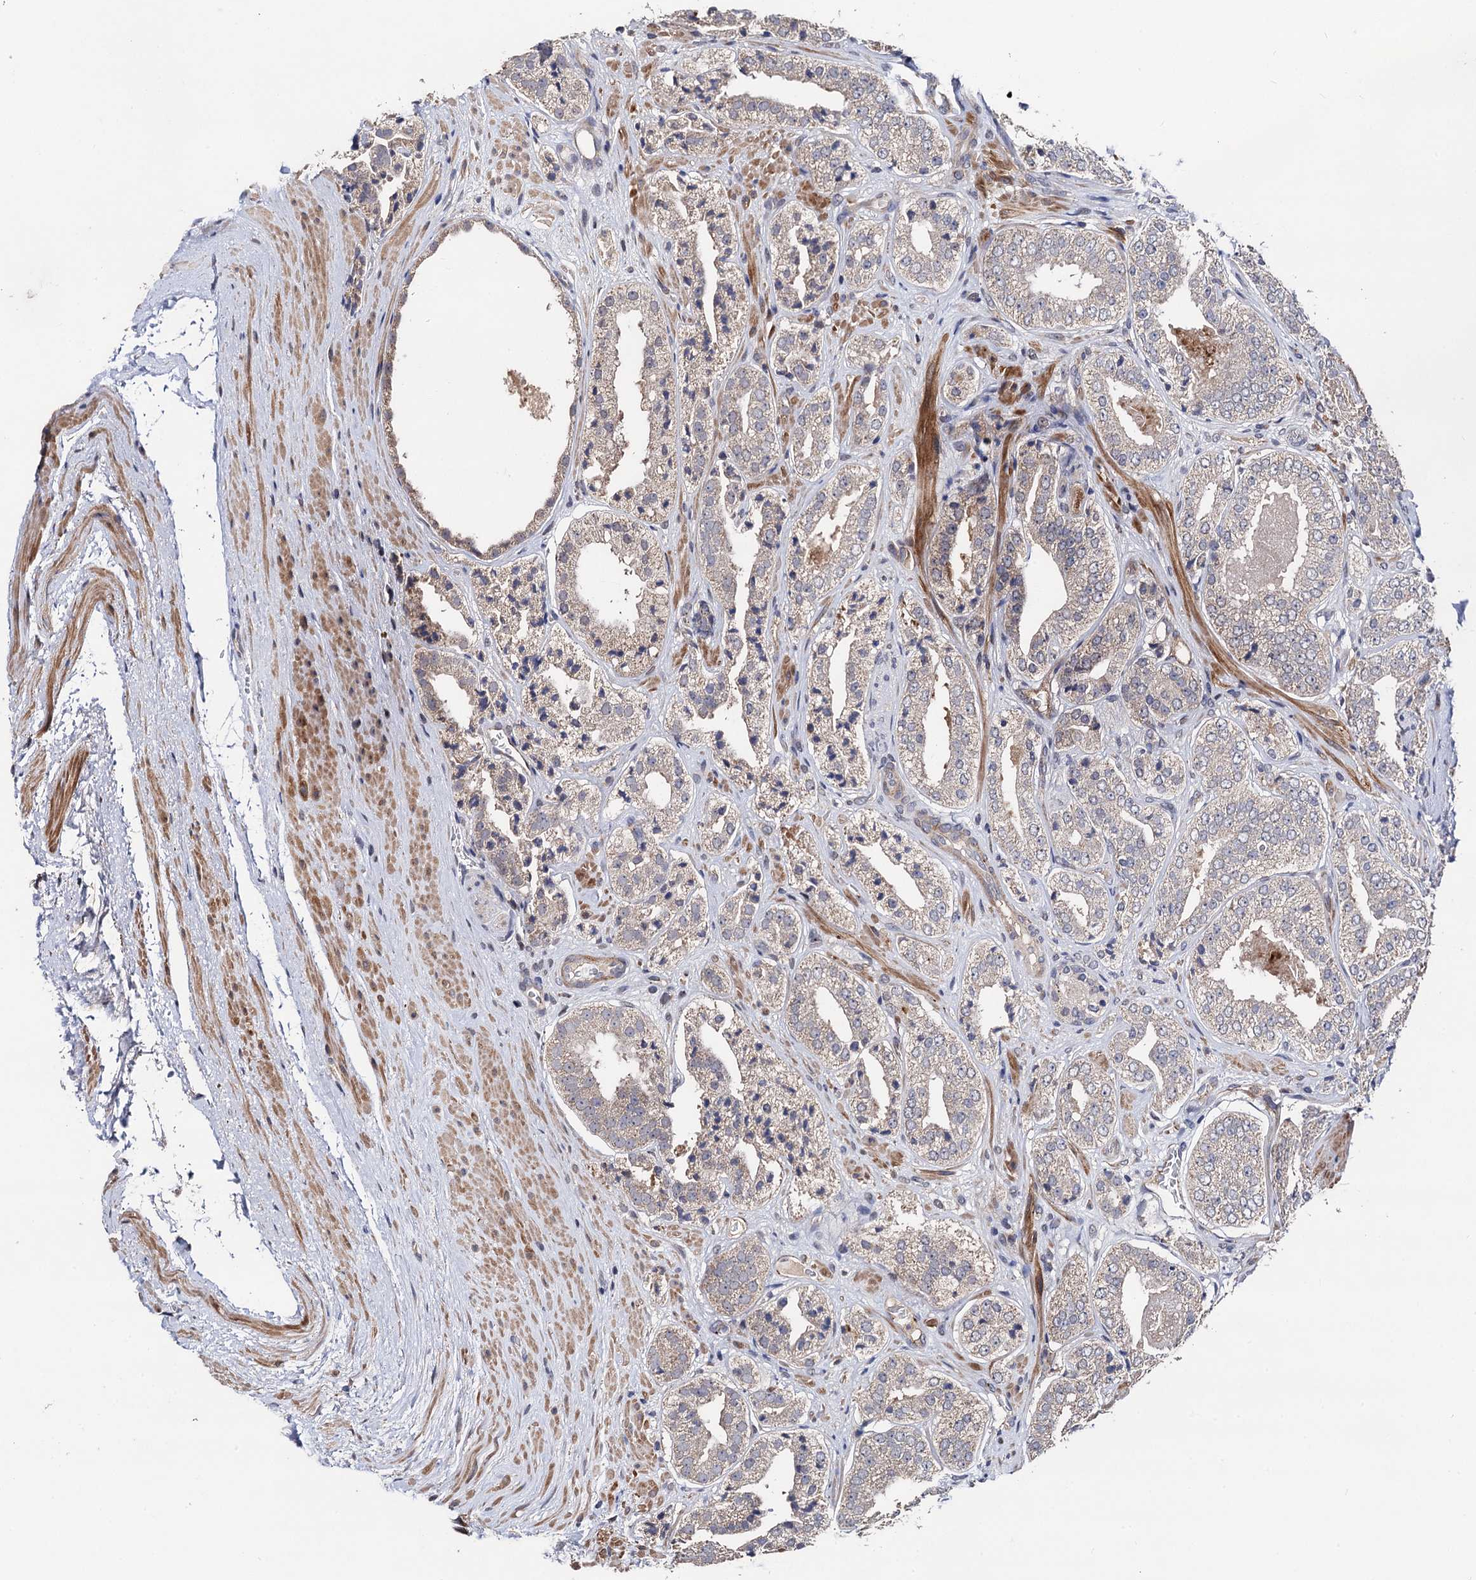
{"staining": {"intensity": "weak", "quantity": "<25%", "location": "cytoplasmic/membranous"}, "tissue": "prostate cancer", "cell_type": "Tumor cells", "image_type": "cancer", "snomed": [{"axis": "morphology", "description": "Adenocarcinoma, High grade"}, {"axis": "topography", "description": "Prostate"}], "caption": "The micrograph shows no staining of tumor cells in adenocarcinoma (high-grade) (prostate).", "gene": "PPTC7", "patient": {"sex": "male", "age": 71}}